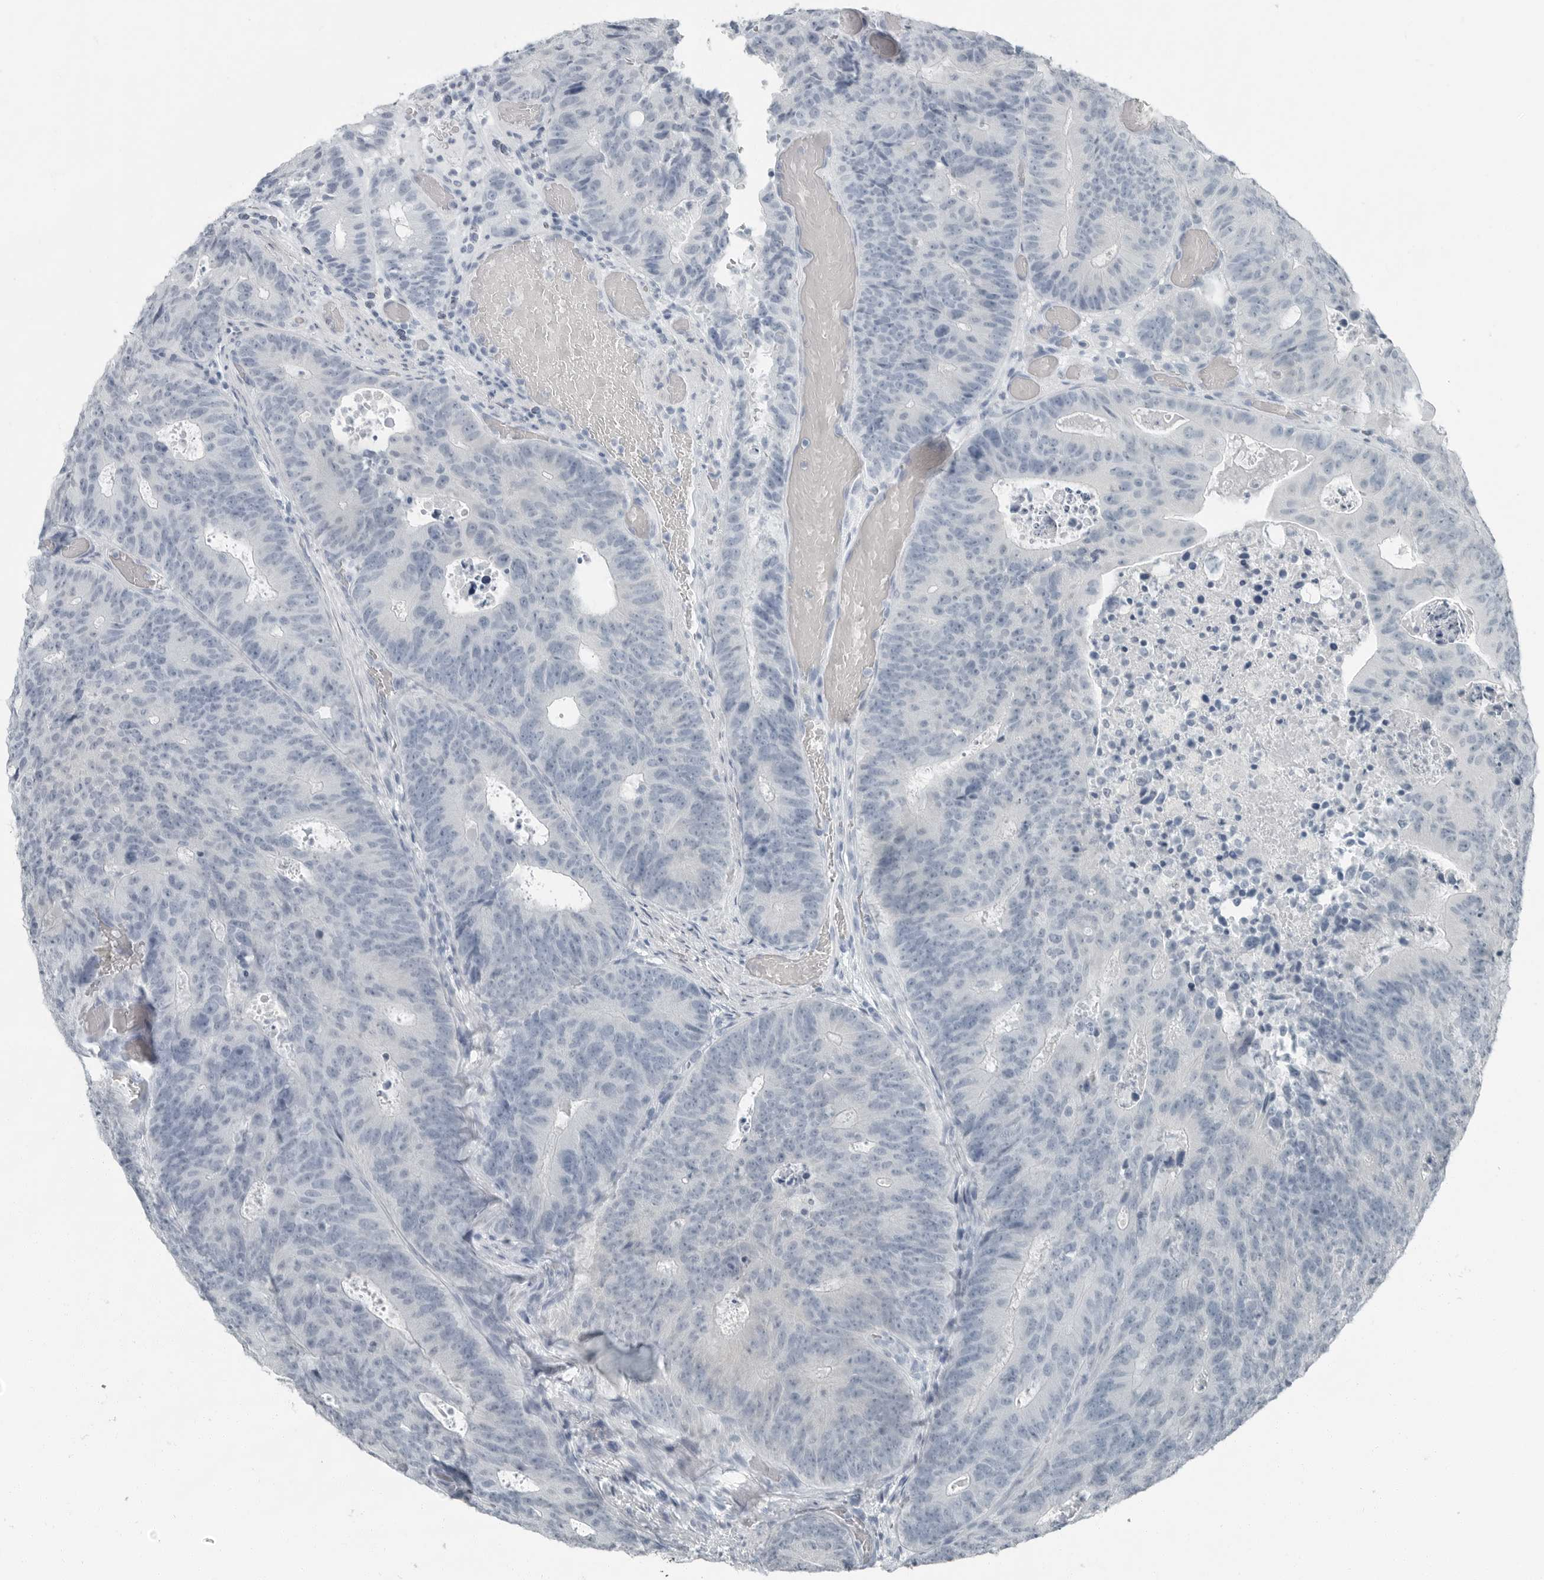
{"staining": {"intensity": "negative", "quantity": "none", "location": "none"}, "tissue": "colorectal cancer", "cell_type": "Tumor cells", "image_type": "cancer", "snomed": [{"axis": "morphology", "description": "Adenocarcinoma, NOS"}, {"axis": "topography", "description": "Colon"}], "caption": "There is no significant staining in tumor cells of colorectal cancer (adenocarcinoma).", "gene": "FABP6", "patient": {"sex": "male", "age": 87}}